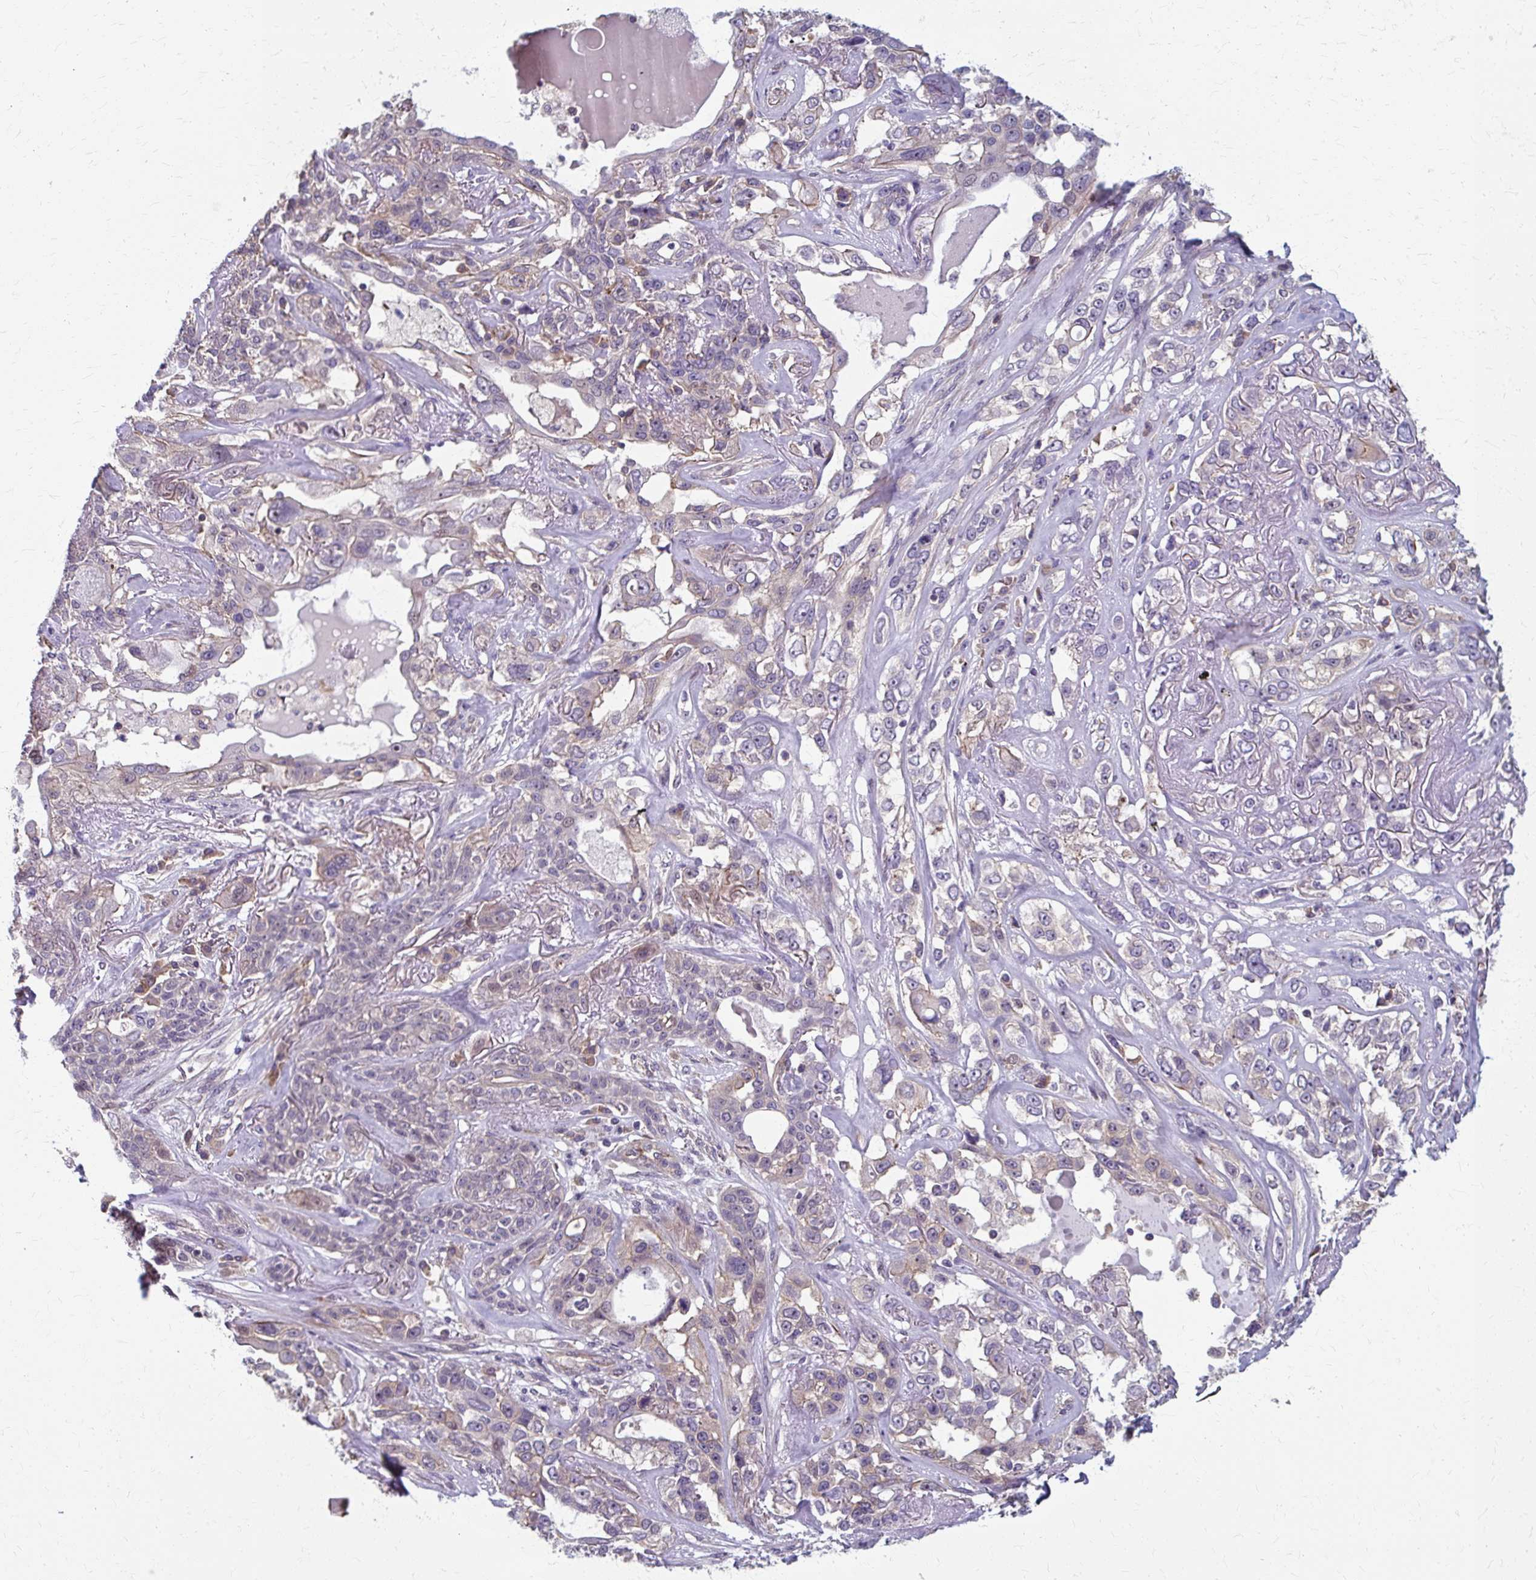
{"staining": {"intensity": "weak", "quantity": "<25%", "location": "cytoplasmic/membranous"}, "tissue": "lung cancer", "cell_type": "Tumor cells", "image_type": "cancer", "snomed": [{"axis": "morphology", "description": "Squamous cell carcinoma, NOS"}, {"axis": "topography", "description": "Lung"}], "caption": "Tumor cells show no significant expression in lung cancer (squamous cell carcinoma).", "gene": "ZNF555", "patient": {"sex": "female", "age": 70}}